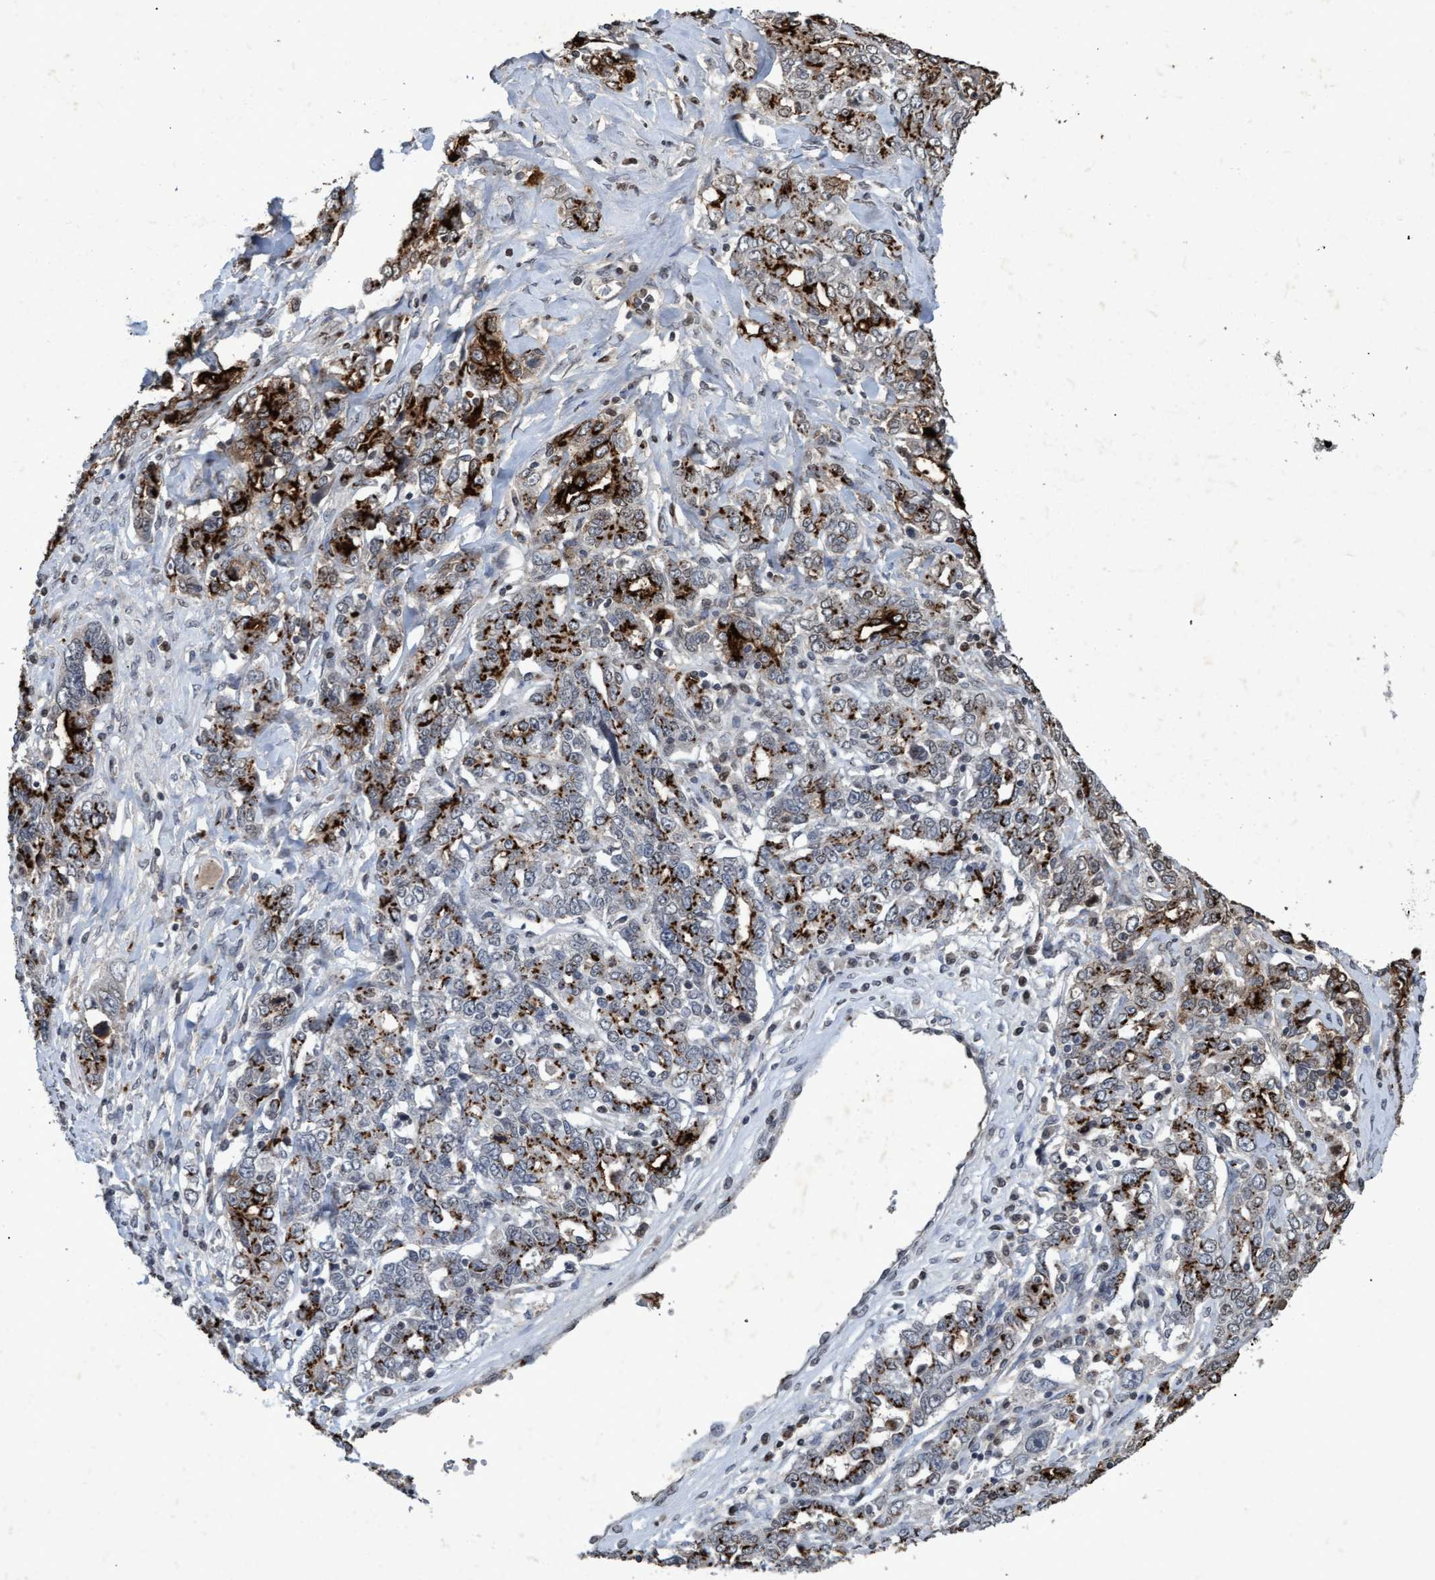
{"staining": {"intensity": "strong", "quantity": "25%-75%", "location": "cytoplasmic/membranous"}, "tissue": "ovarian cancer", "cell_type": "Tumor cells", "image_type": "cancer", "snomed": [{"axis": "morphology", "description": "Carcinoma, endometroid"}, {"axis": "topography", "description": "Ovary"}], "caption": "Ovarian cancer (endometroid carcinoma) stained with a brown dye displays strong cytoplasmic/membranous positive expression in about 25%-75% of tumor cells.", "gene": "GALC", "patient": {"sex": "female", "age": 62}}